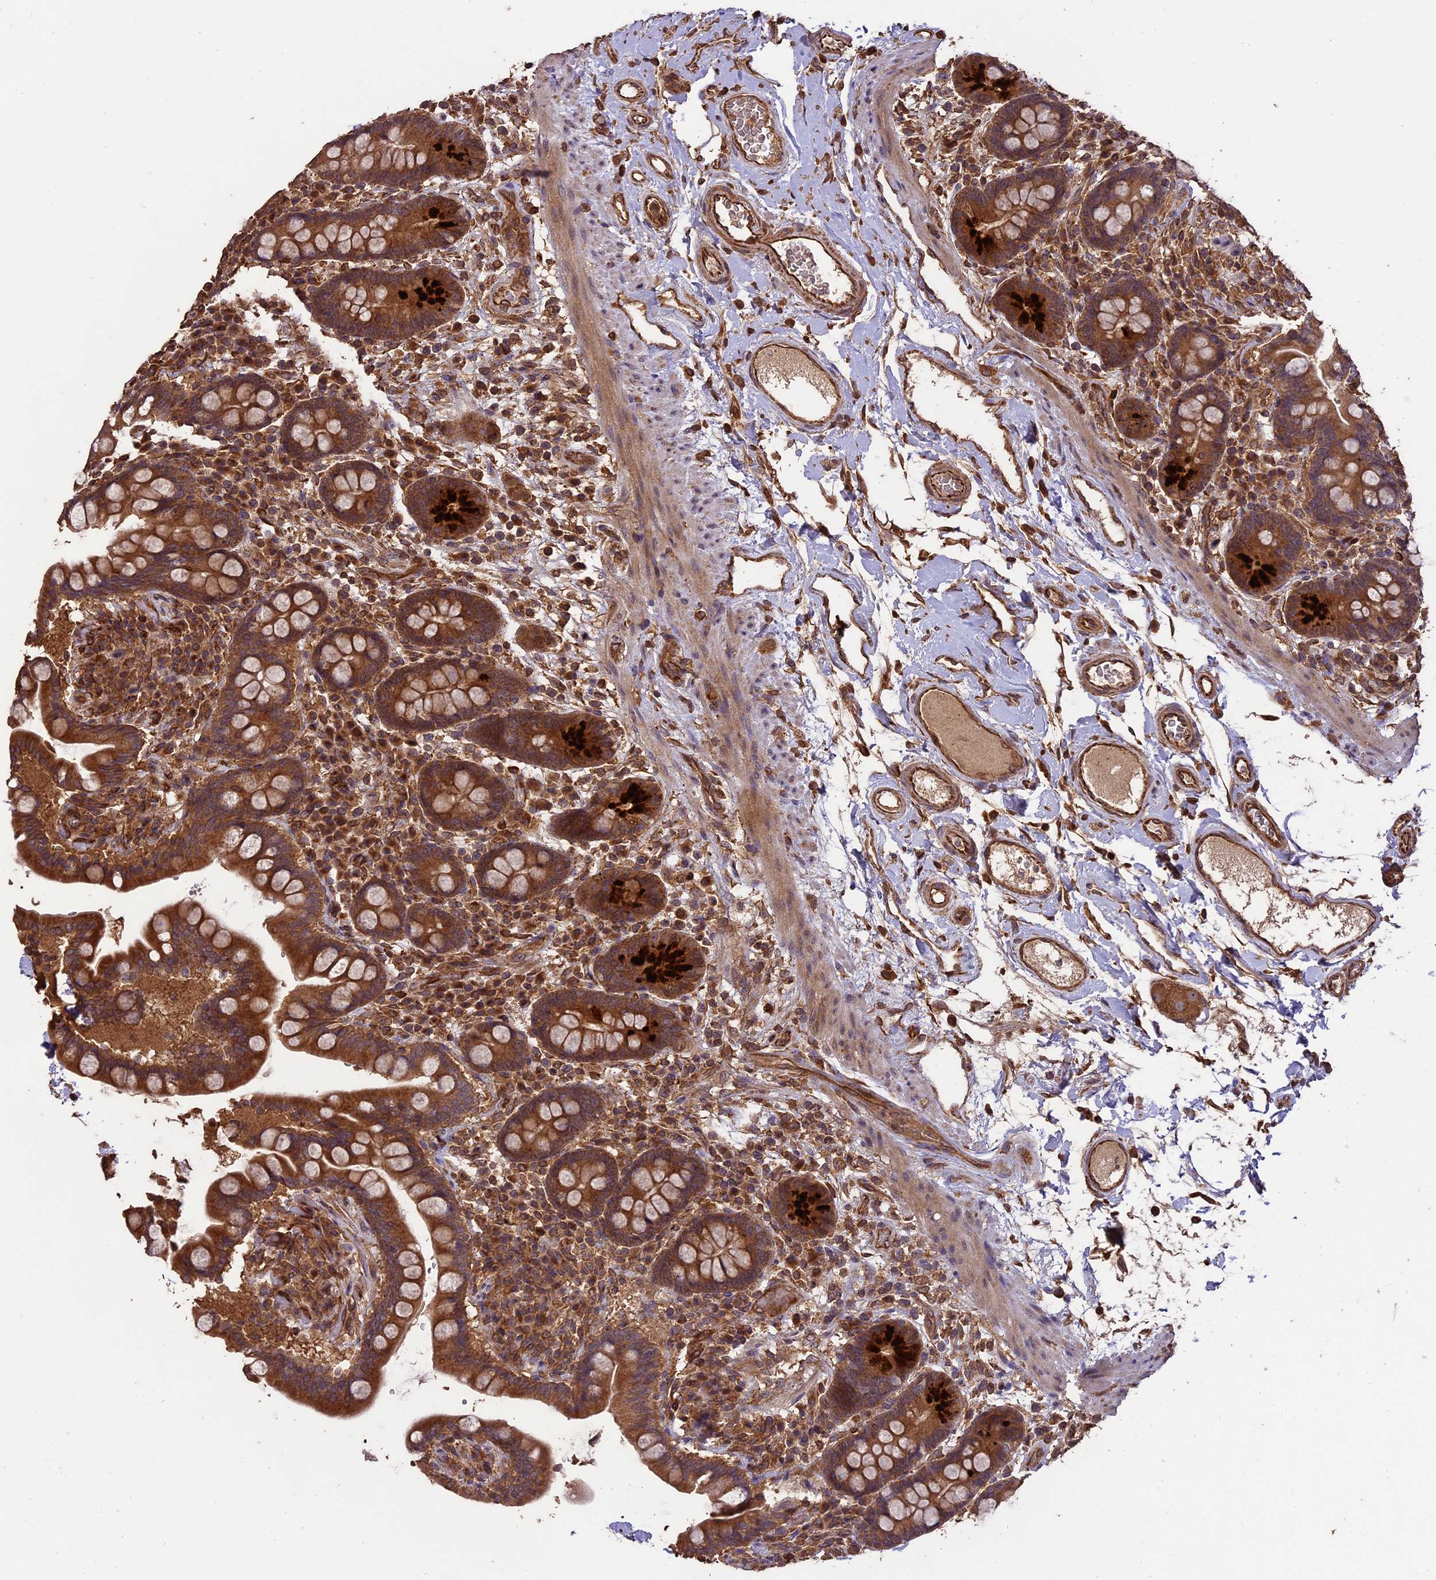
{"staining": {"intensity": "strong", "quantity": ">75%", "location": "cytoplasmic/membranous"}, "tissue": "colon", "cell_type": "Endothelial cells", "image_type": "normal", "snomed": [{"axis": "morphology", "description": "Normal tissue, NOS"}, {"axis": "topography", "description": "Colon"}], "caption": "Protein staining exhibits strong cytoplasmic/membranous staining in approximately >75% of endothelial cells in unremarkable colon. (DAB IHC, brown staining for protein, blue staining for nuclei).", "gene": "TTLL10", "patient": {"sex": "male", "age": 73}}